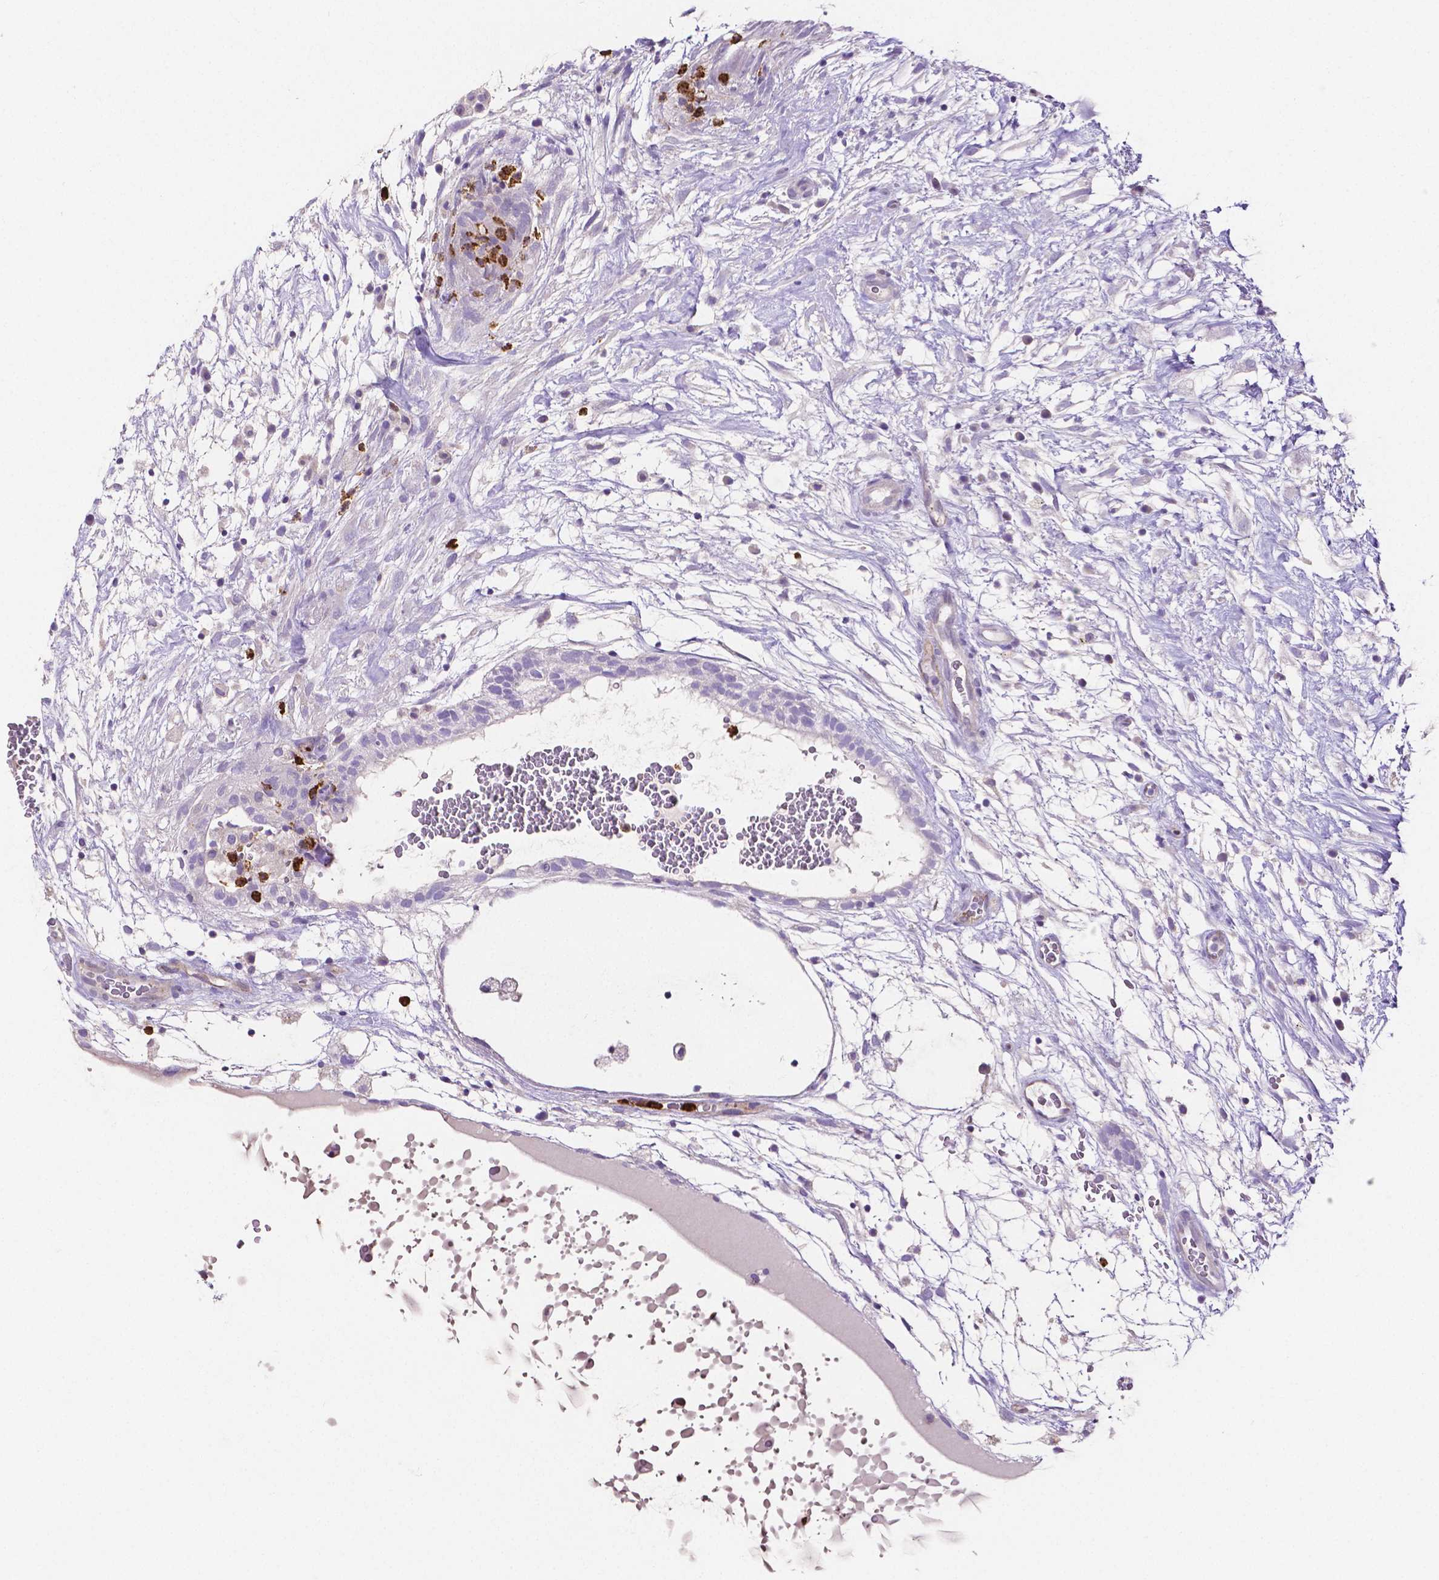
{"staining": {"intensity": "negative", "quantity": "none", "location": "none"}, "tissue": "testis cancer", "cell_type": "Tumor cells", "image_type": "cancer", "snomed": [{"axis": "morphology", "description": "Normal tissue, NOS"}, {"axis": "morphology", "description": "Carcinoma, Embryonal, NOS"}, {"axis": "topography", "description": "Testis"}], "caption": "This is an IHC photomicrograph of testis cancer (embryonal carcinoma). There is no positivity in tumor cells.", "gene": "MMP9", "patient": {"sex": "male", "age": 32}}